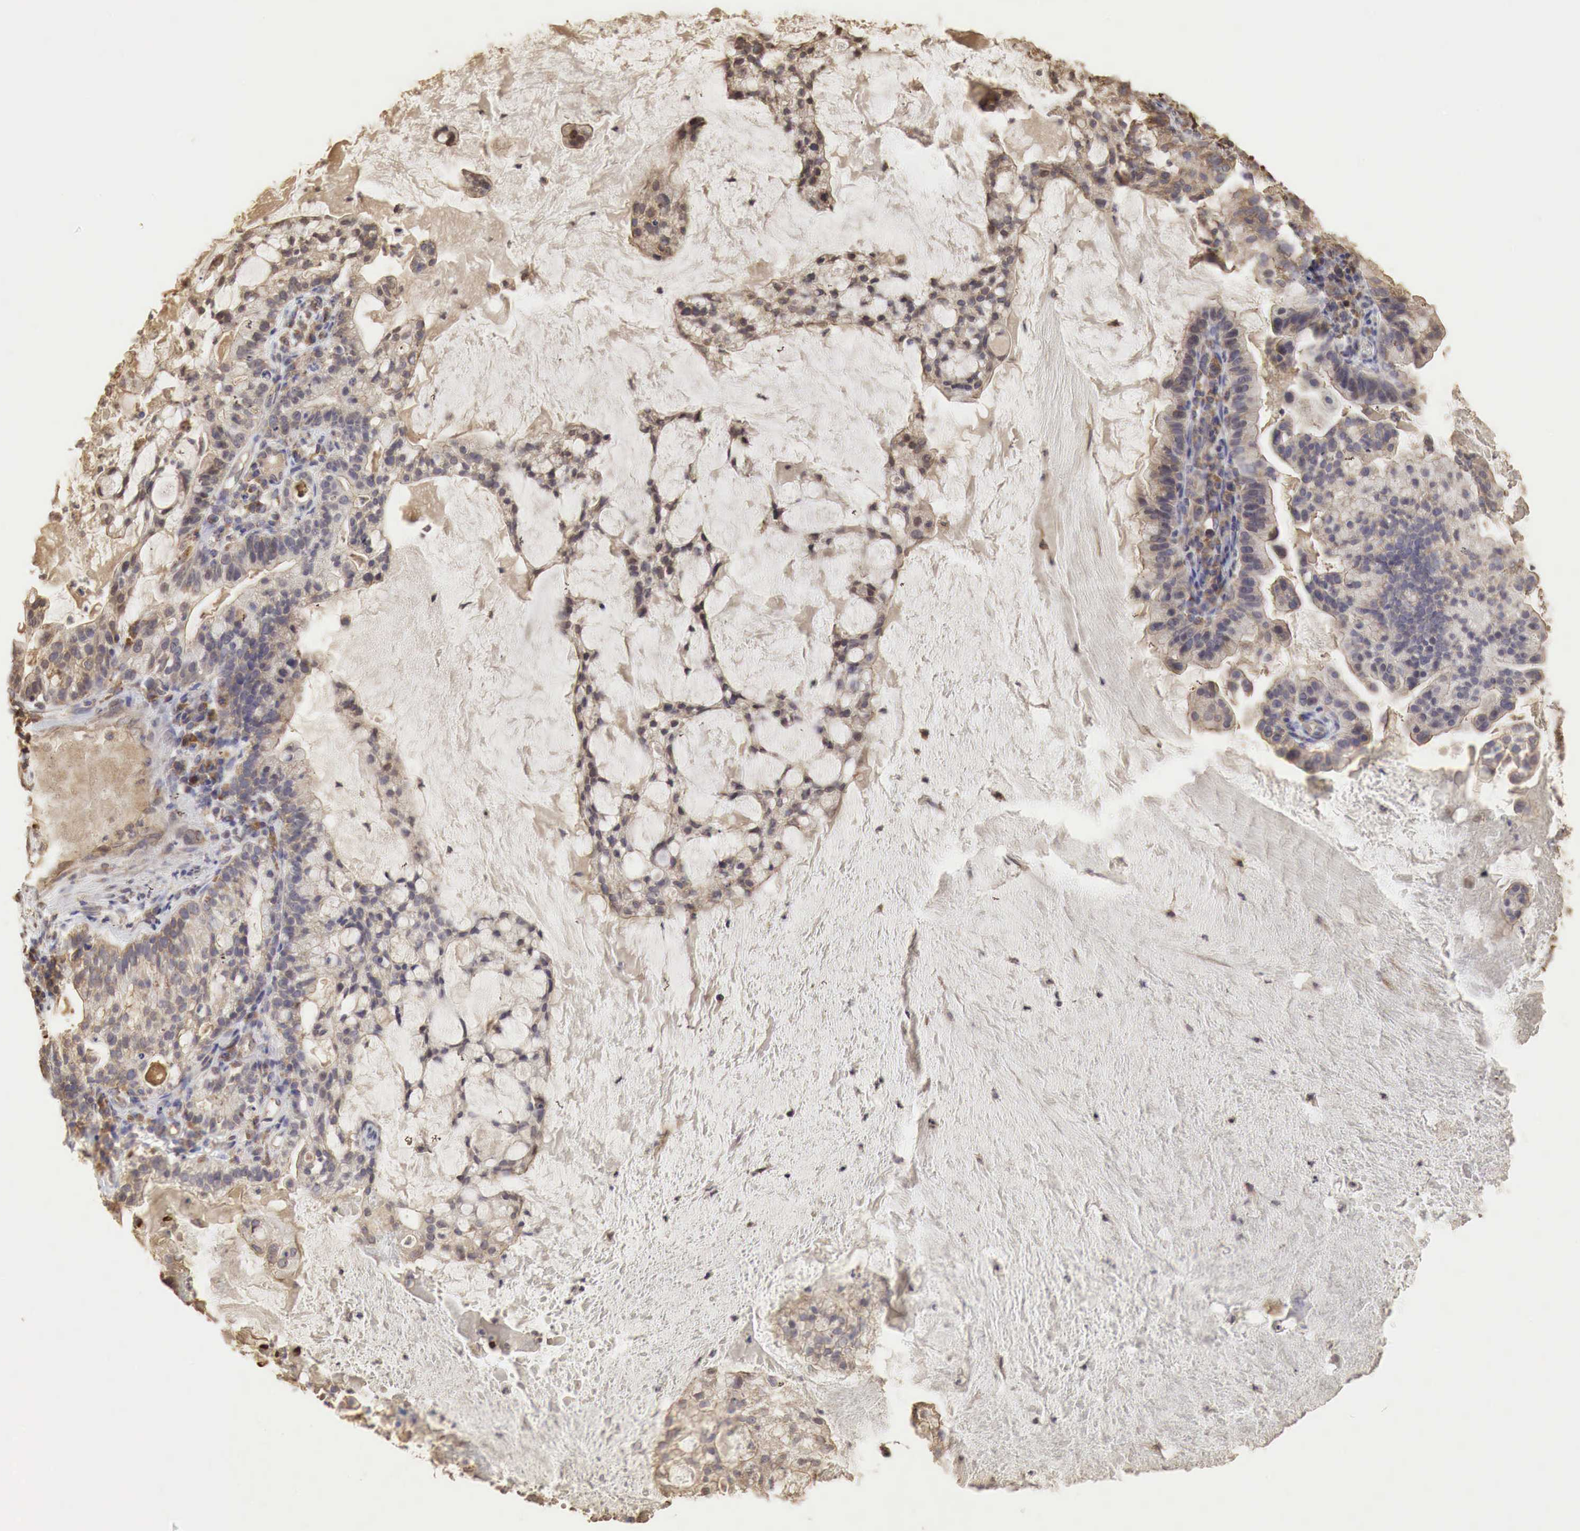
{"staining": {"intensity": "weak", "quantity": ">75%", "location": "cytoplasmic/membranous"}, "tissue": "cervical cancer", "cell_type": "Tumor cells", "image_type": "cancer", "snomed": [{"axis": "morphology", "description": "Adenocarcinoma, NOS"}, {"axis": "topography", "description": "Cervix"}], "caption": "IHC histopathology image of neoplastic tissue: cervical adenocarcinoma stained using immunohistochemistry (IHC) demonstrates low levels of weak protein expression localized specifically in the cytoplasmic/membranous of tumor cells, appearing as a cytoplasmic/membranous brown color.", "gene": "PABPC5", "patient": {"sex": "female", "age": 41}}